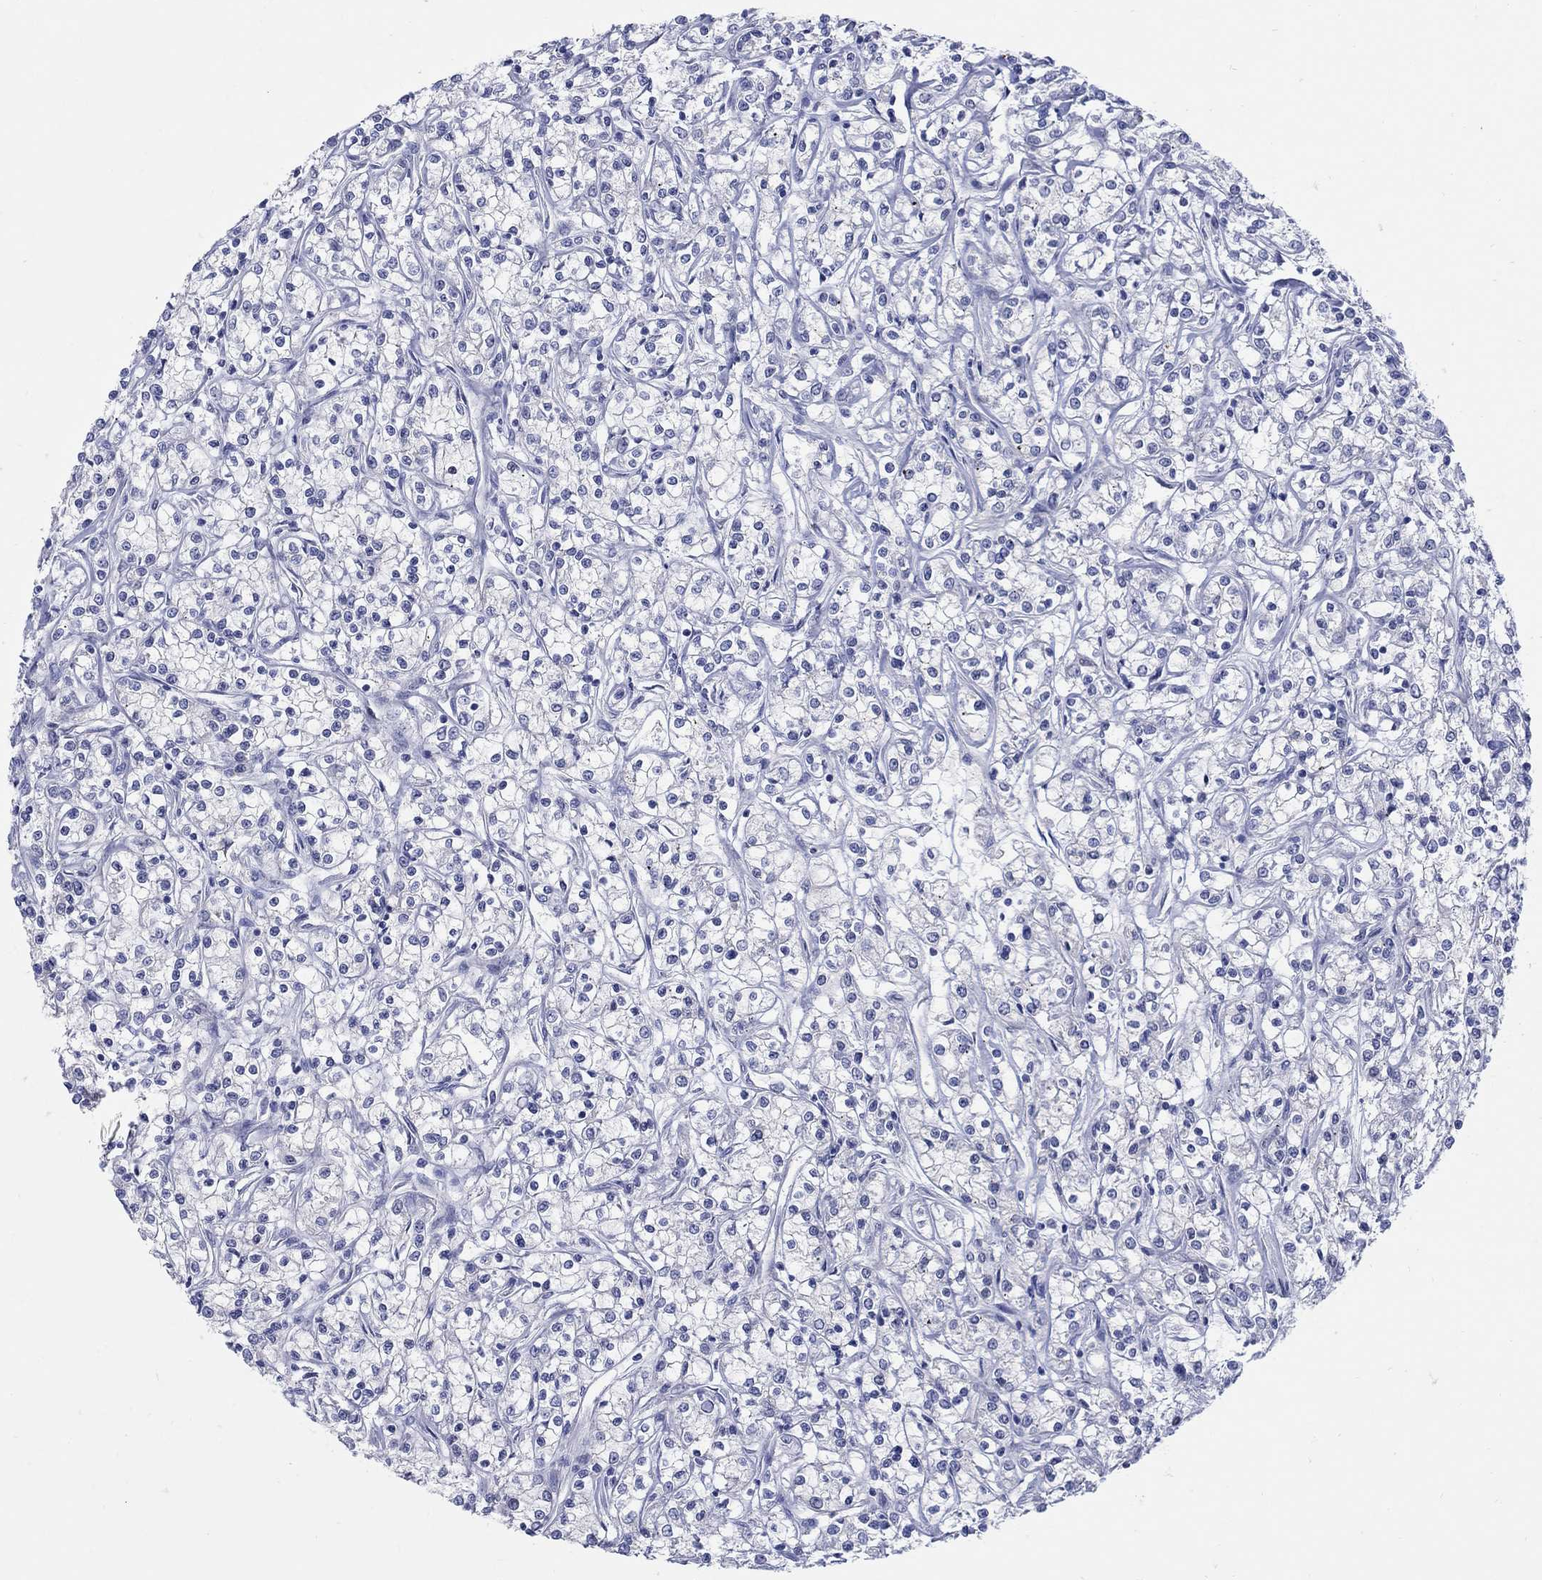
{"staining": {"intensity": "negative", "quantity": "none", "location": "none"}, "tissue": "renal cancer", "cell_type": "Tumor cells", "image_type": "cancer", "snomed": [{"axis": "morphology", "description": "Adenocarcinoma, NOS"}, {"axis": "topography", "description": "Kidney"}], "caption": "There is no significant positivity in tumor cells of renal cancer (adenocarcinoma). (DAB IHC with hematoxylin counter stain).", "gene": "REEP2", "patient": {"sex": "female", "age": 59}}